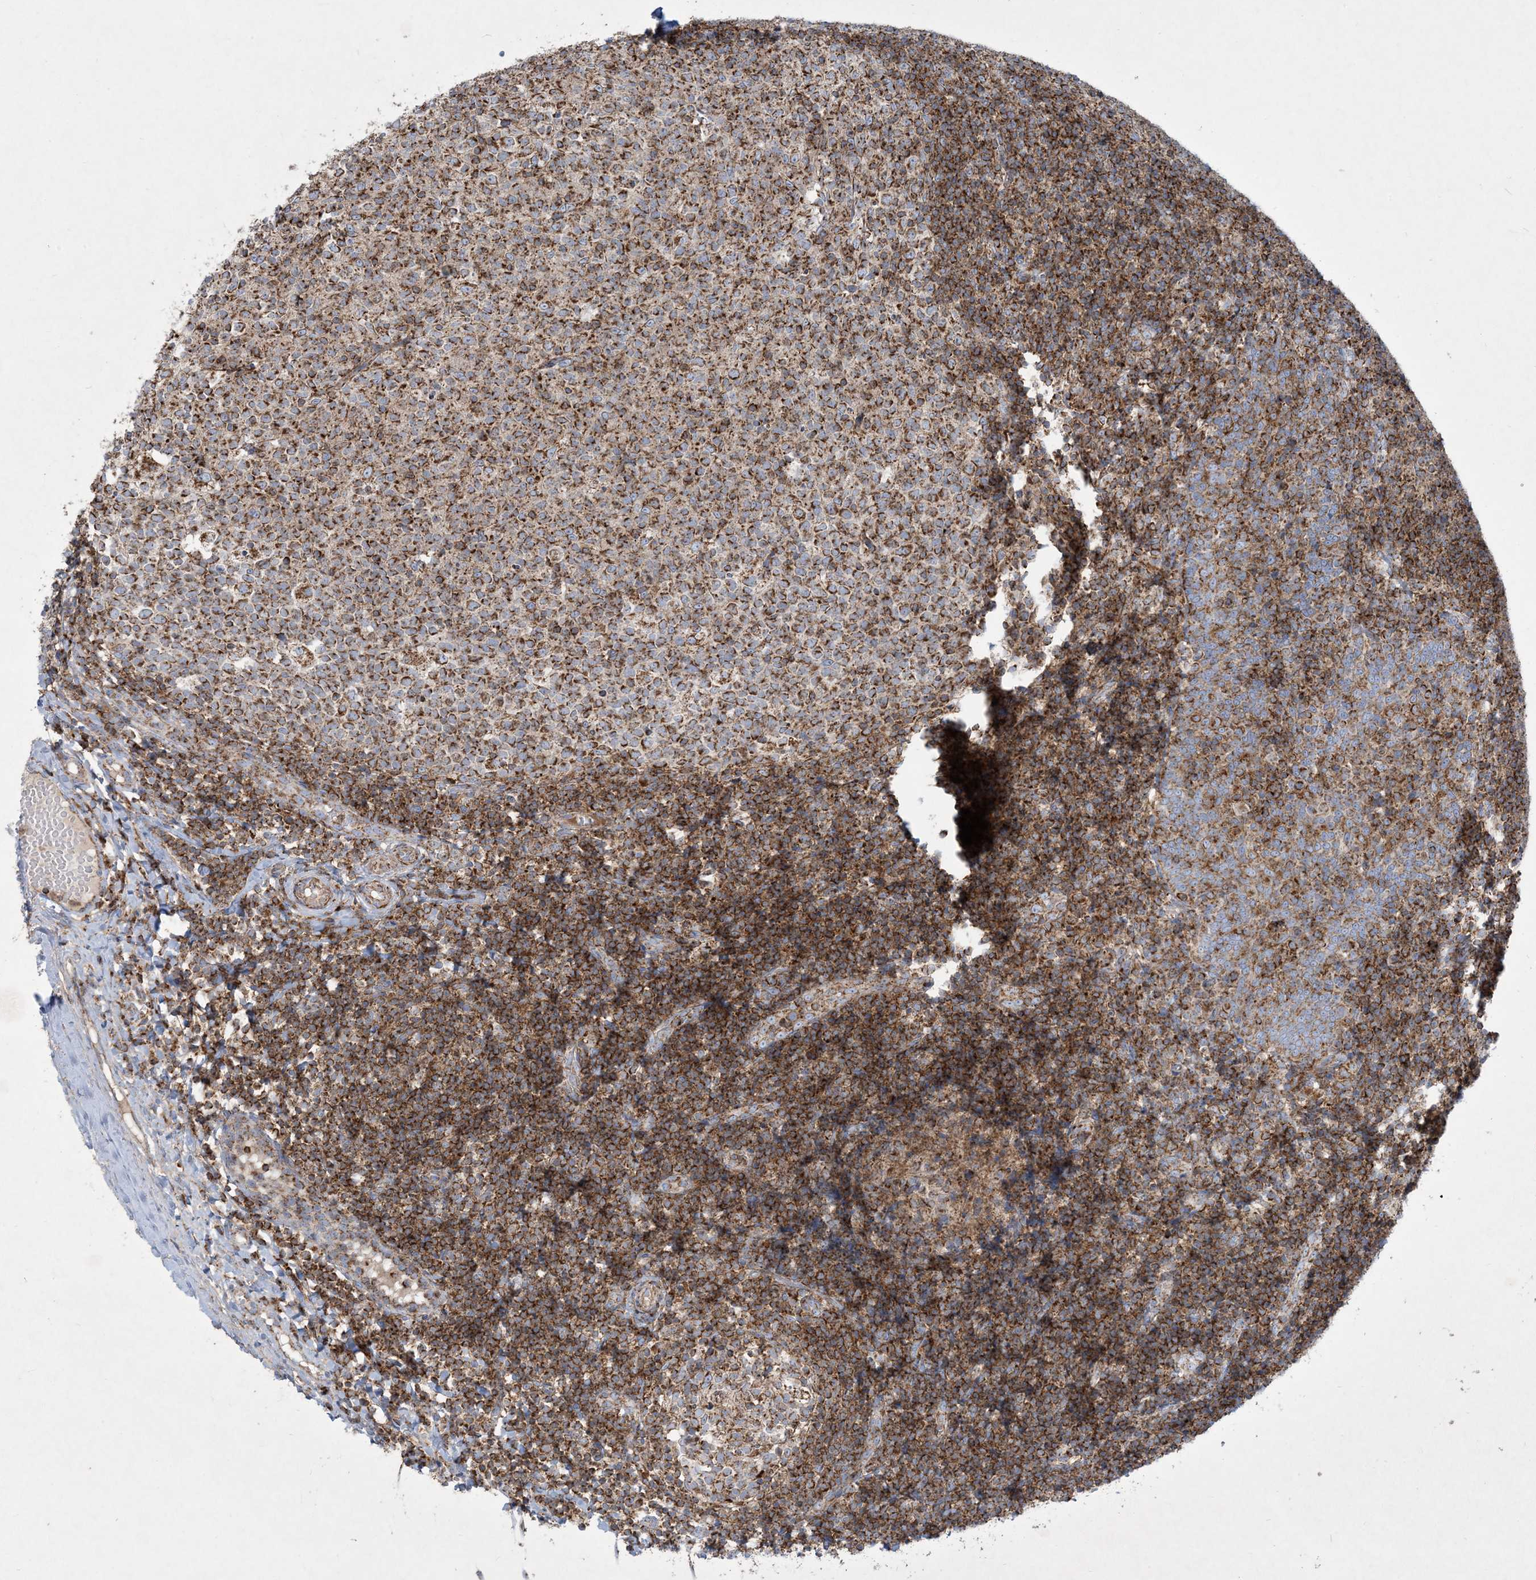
{"staining": {"intensity": "strong", "quantity": ">75%", "location": "cytoplasmic/membranous"}, "tissue": "tonsil", "cell_type": "Germinal center cells", "image_type": "normal", "snomed": [{"axis": "morphology", "description": "Normal tissue, NOS"}, {"axis": "topography", "description": "Tonsil"}], "caption": "Germinal center cells reveal high levels of strong cytoplasmic/membranous staining in about >75% of cells in normal human tonsil.", "gene": "BEND4", "patient": {"sex": "female", "age": 19}}